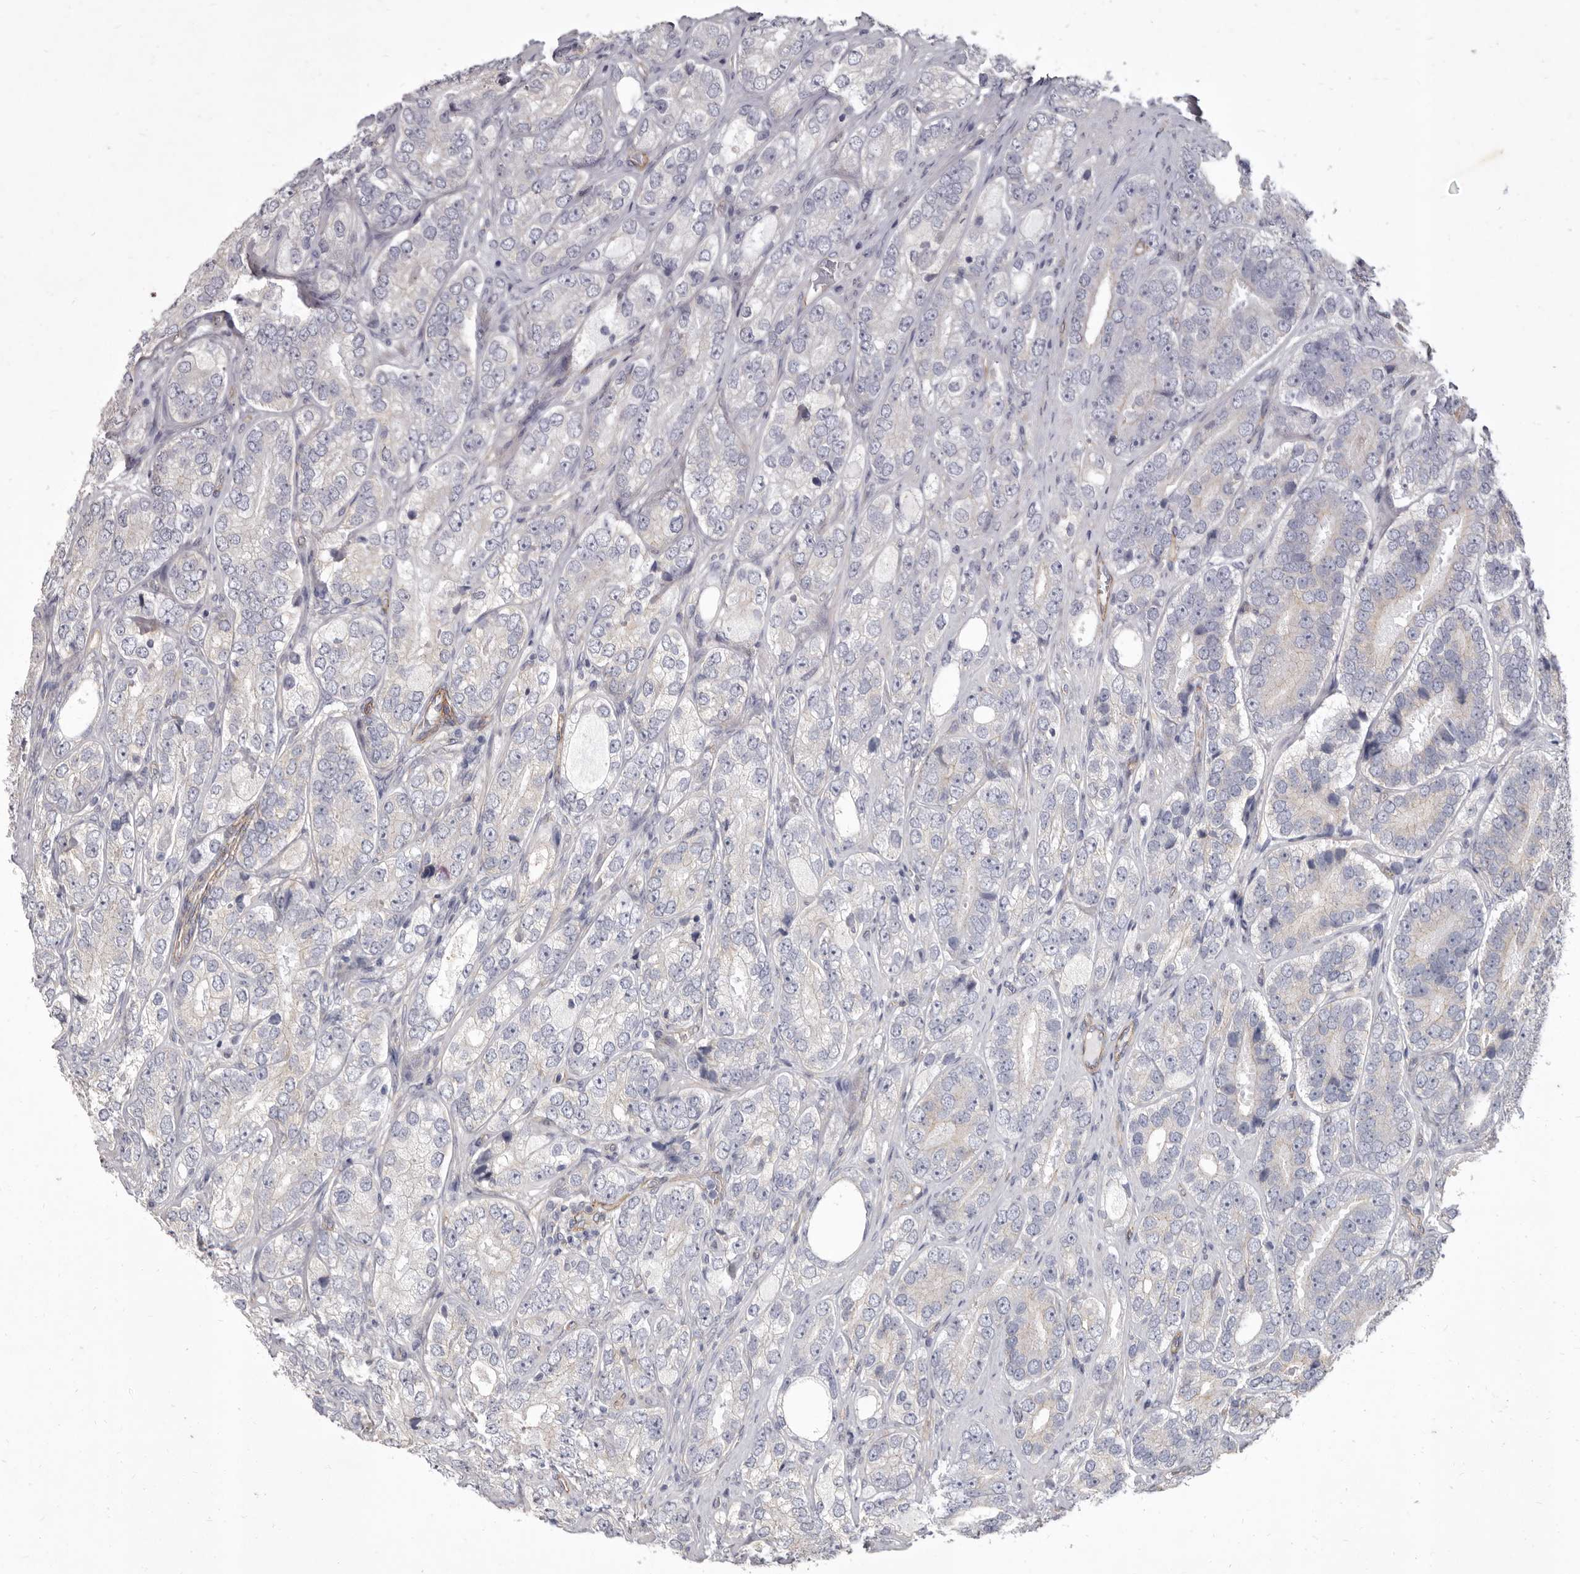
{"staining": {"intensity": "negative", "quantity": "none", "location": "none"}, "tissue": "prostate cancer", "cell_type": "Tumor cells", "image_type": "cancer", "snomed": [{"axis": "morphology", "description": "Adenocarcinoma, High grade"}, {"axis": "topography", "description": "Prostate"}], "caption": "Immunohistochemistry (IHC) histopathology image of neoplastic tissue: human prostate adenocarcinoma (high-grade) stained with DAB reveals no significant protein positivity in tumor cells. (DAB immunohistochemistry (IHC) visualized using brightfield microscopy, high magnification).", "gene": "P2RX6", "patient": {"sex": "male", "age": 56}}